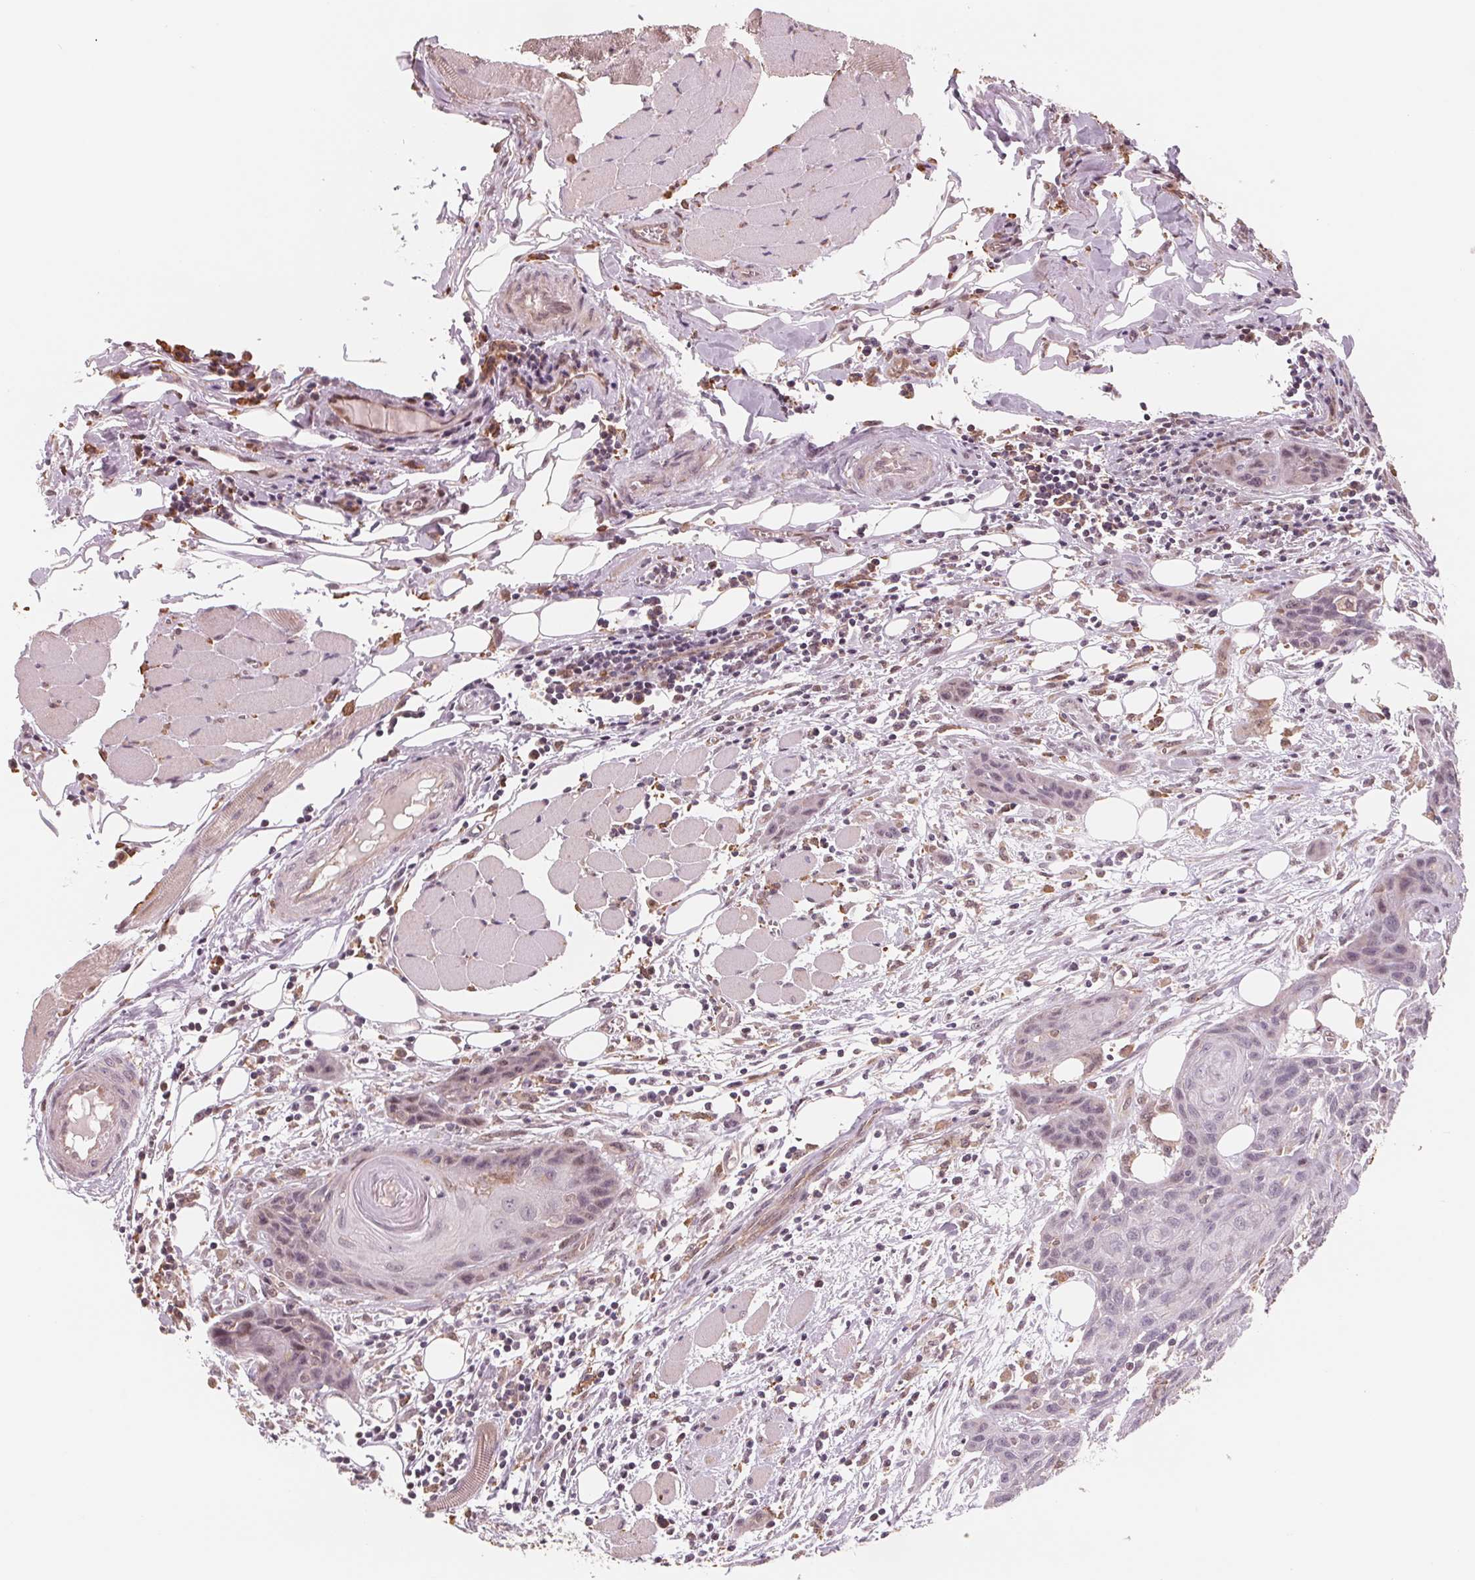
{"staining": {"intensity": "negative", "quantity": "none", "location": "none"}, "tissue": "head and neck cancer", "cell_type": "Tumor cells", "image_type": "cancer", "snomed": [{"axis": "morphology", "description": "Squamous cell carcinoma, NOS"}, {"axis": "topography", "description": "Oral tissue"}, {"axis": "topography", "description": "Head-Neck"}], "caption": "DAB immunohistochemical staining of squamous cell carcinoma (head and neck) displays no significant expression in tumor cells. (DAB (3,3'-diaminobenzidine) IHC with hematoxylin counter stain).", "gene": "IL9R", "patient": {"sex": "male", "age": 58}}